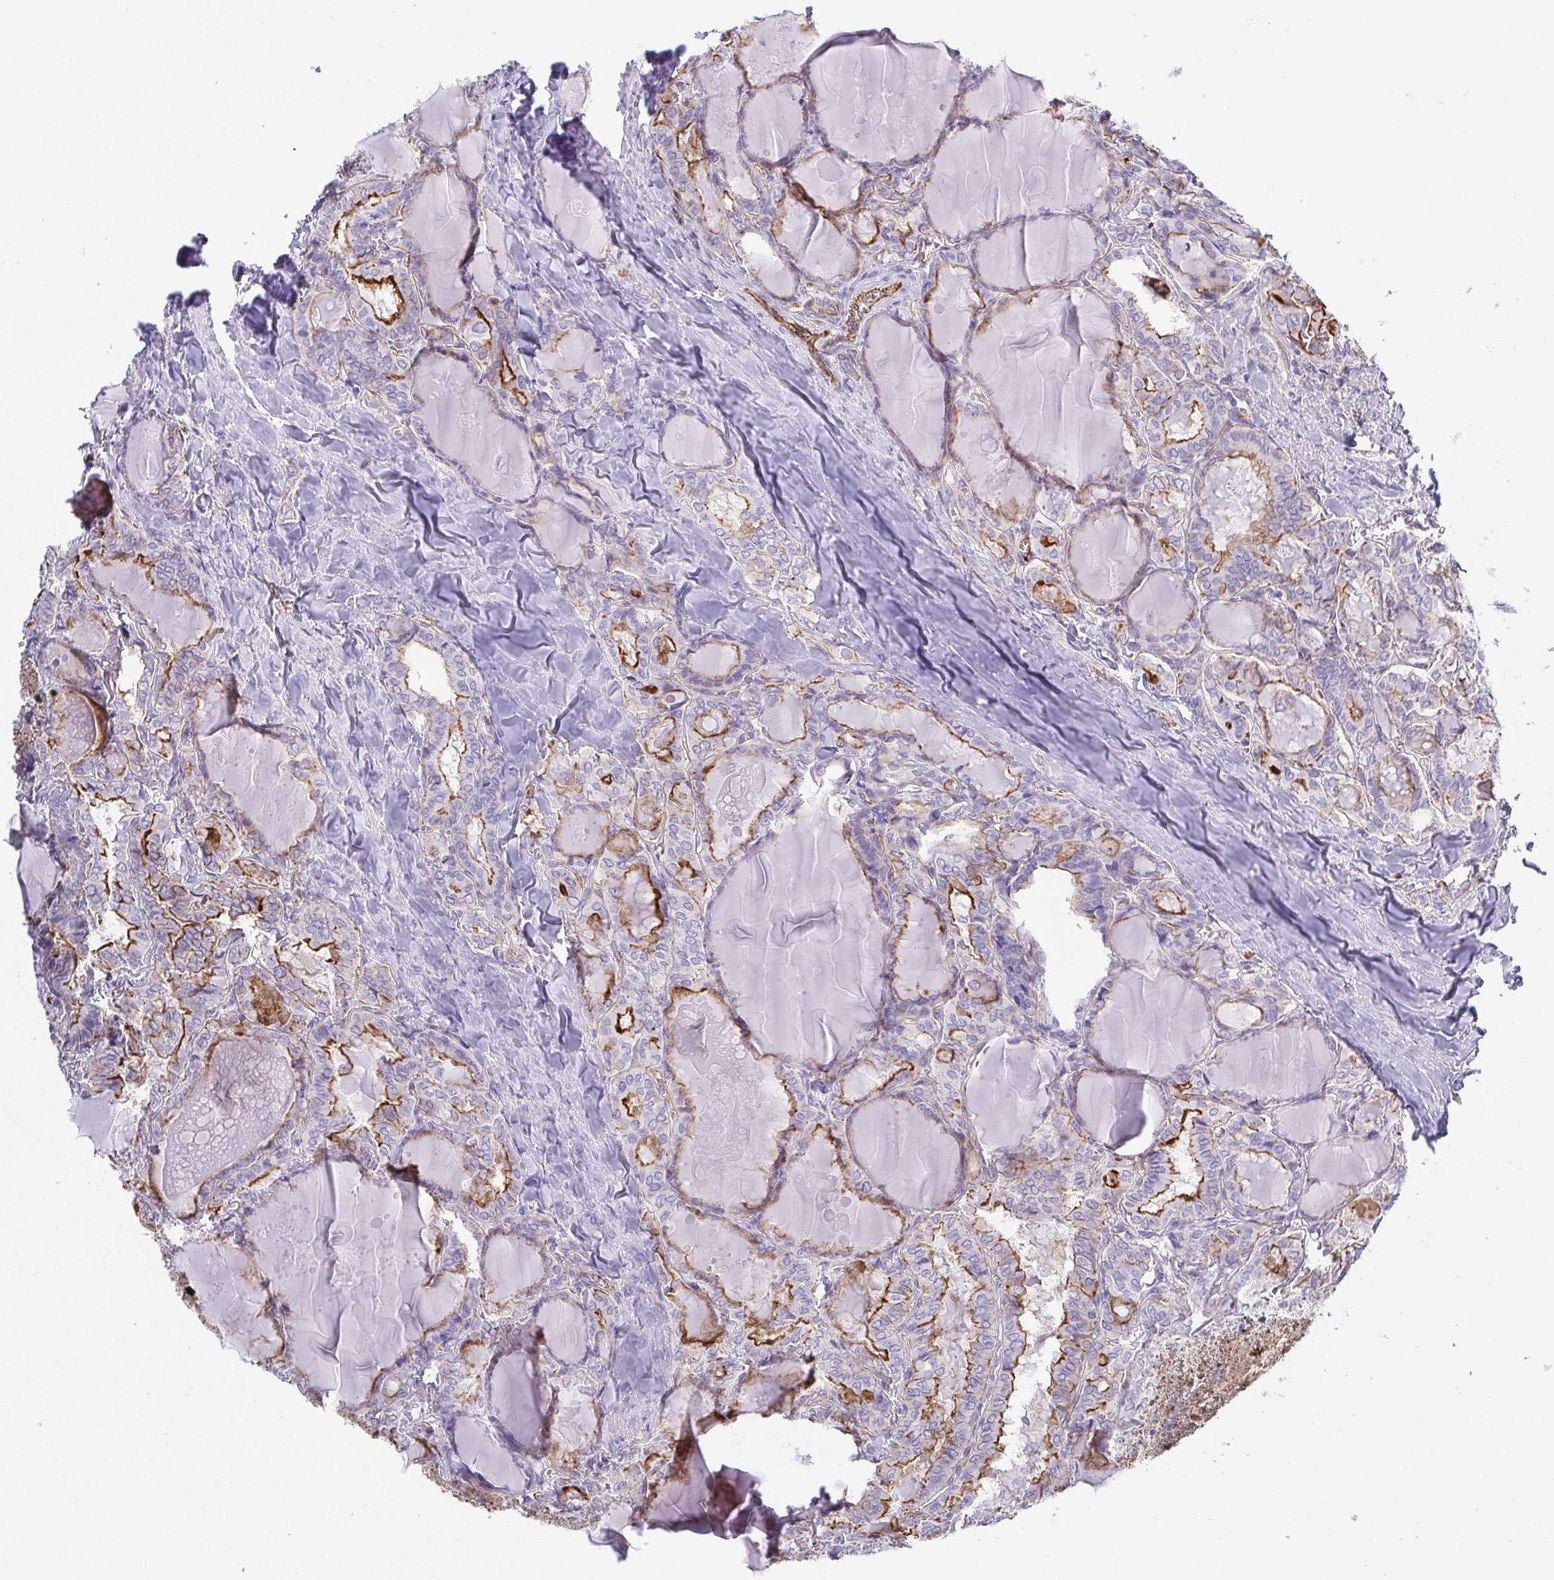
{"staining": {"intensity": "moderate", "quantity": "25%-75%", "location": "cytoplasmic/membranous"}, "tissue": "thyroid cancer", "cell_type": "Tumor cells", "image_type": "cancer", "snomed": [{"axis": "morphology", "description": "Papillary adenocarcinoma, NOS"}, {"axis": "topography", "description": "Thyroid gland"}], "caption": "The histopathology image displays immunohistochemical staining of thyroid papillary adenocarcinoma. There is moderate cytoplasmic/membranous expression is identified in approximately 25%-75% of tumor cells. (DAB = brown stain, brightfield microscopy at high magnification).", "gene": "LIMA1", "patient": {"sex": "female", "age": 46}}